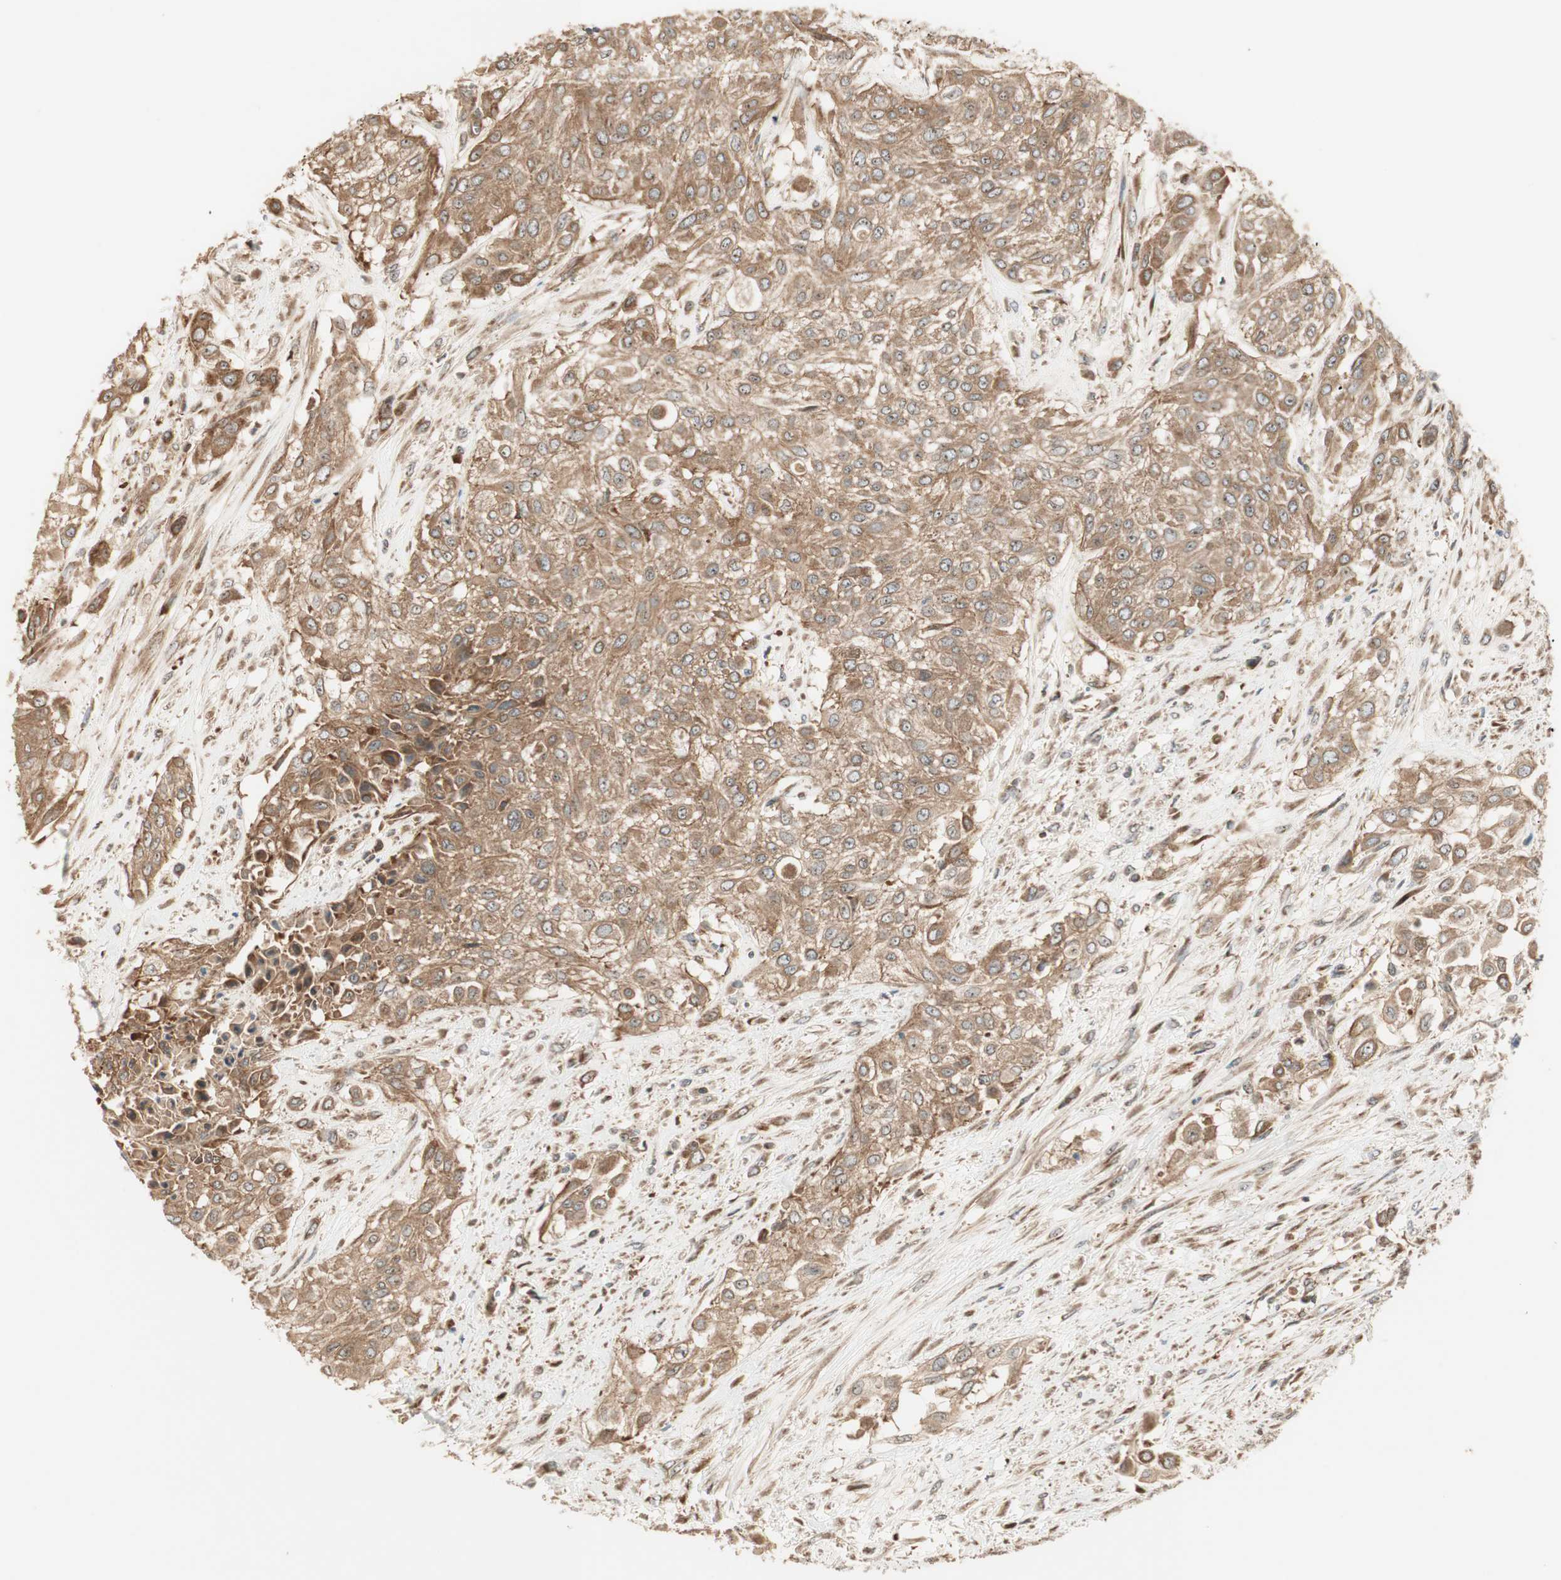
{"staining": {"intensity": "moderate", "quantity": ">75%", "location": "cytoplasmic/membranous"}, "tissue": "urothelial cancer", "cell_type": "Tumor cells", "image_type": "cancer", "snomed": [{"axis": "morphology", "description": "Urothelial carcinoma, High grade"}, {"axis": "topography", "description": "Urinary bladder"}], "caption": "About >75% of tumor cells in urothelial cancer exhibit moderate cytoplasmic/membranous protein staining as visualized by brown immunohistochemical staining.", "gene": "CTTNBP2NL", "patient": {"sex": "male", "age": 57}}